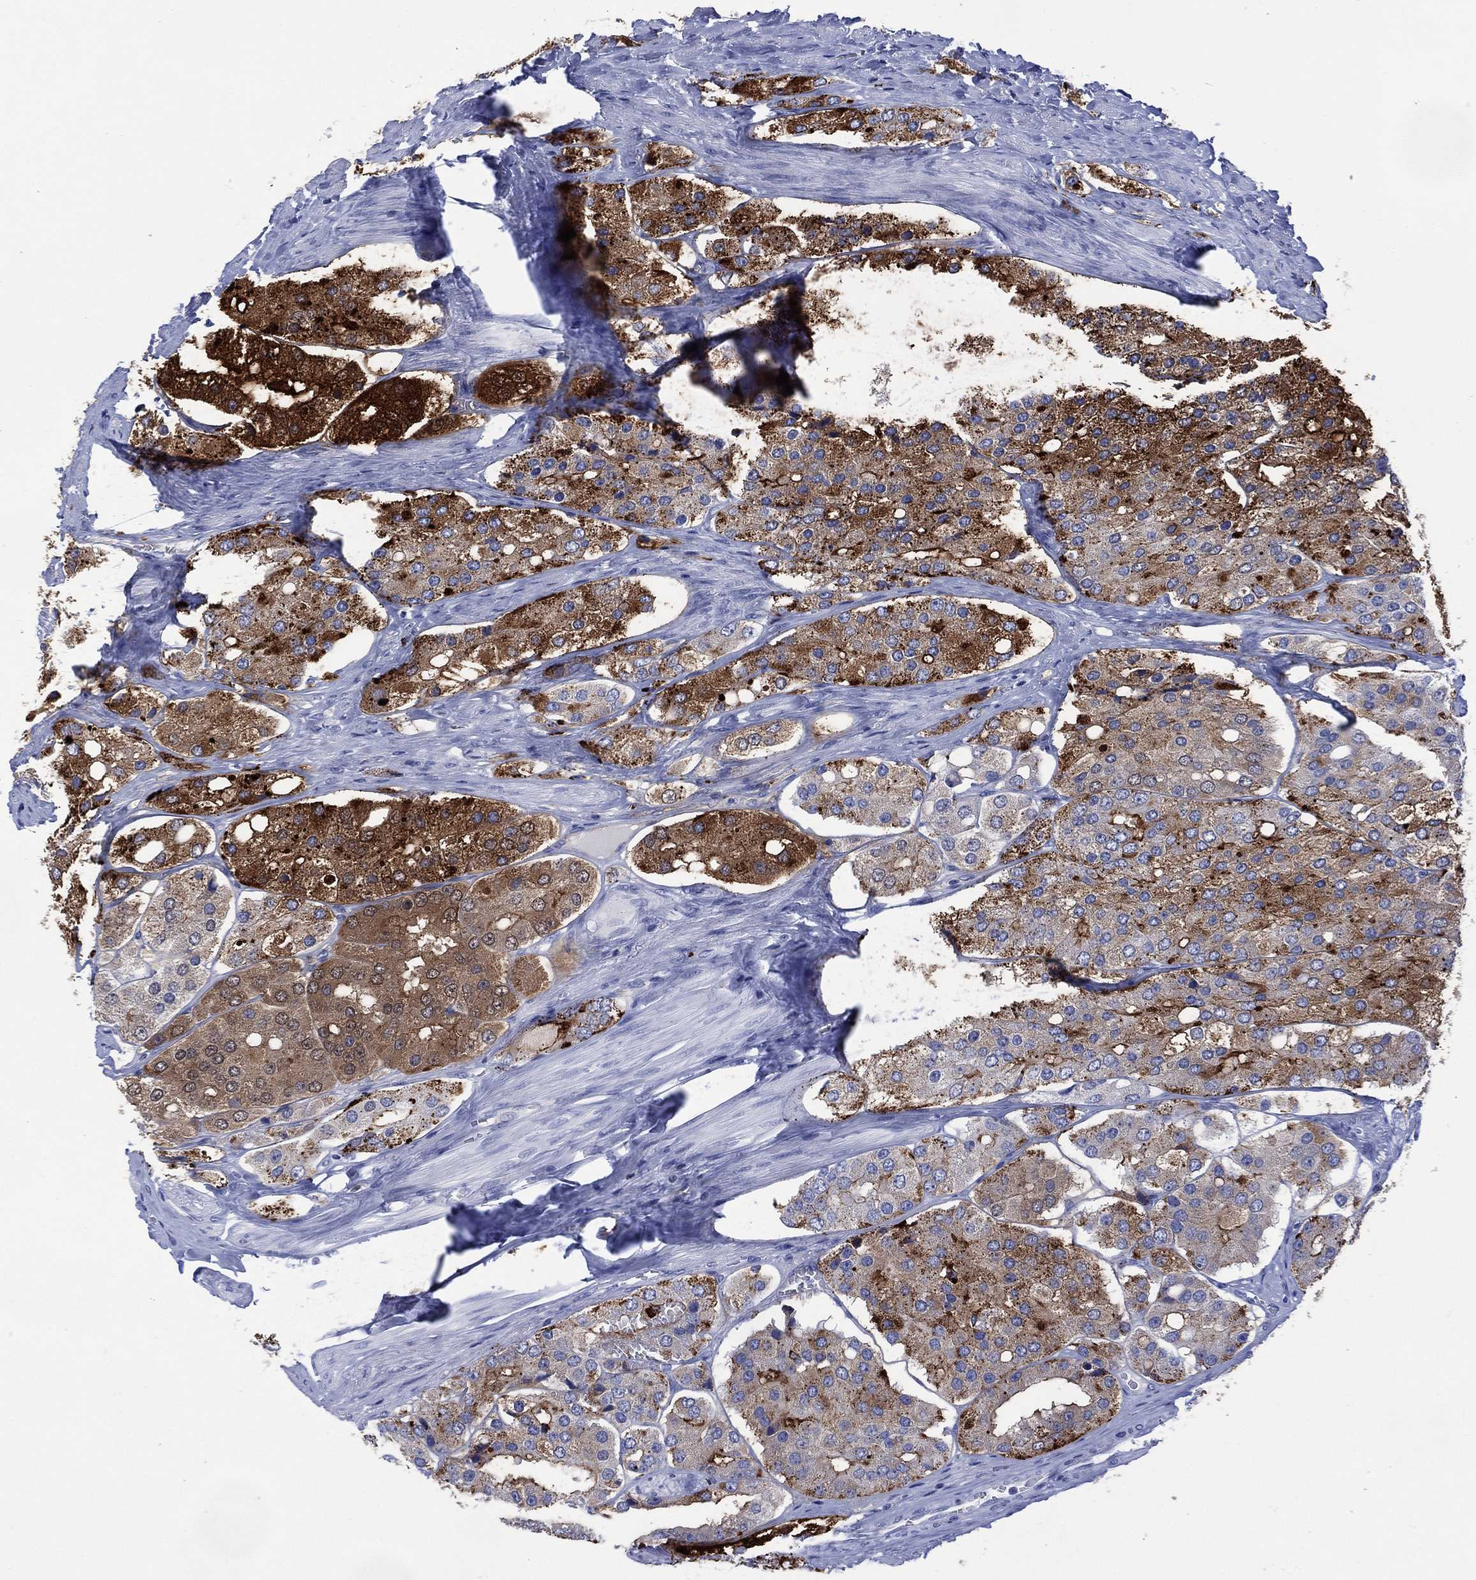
{"staining": {"intensity": "strong", "quantity": "<25%", "location": "cytoplasmic/membranous"}, "tissue": "prostate cancer", "cell_type": "Tumor cells", "image_type": "cancer", "snomed": [{"axis": "morphology", "description": "Adenocarcinoma, Low grade"}, {"axis": "topography", "description": "Prostate"}], "caption": "Prostate cancer (adenocarcinoma (low-grade)) stained with DAB (3,3'-diaminobenzidine) IHC displays medium levels of strong cytoplasmic/membranous positivity in approximately <25% of tumor cells. The protein of interest is stained brown, and the nuclei are stained in blue (DAB (3,3'-diaminobenzidine) IHC with brightfield microscopy, high magnification).", "gene": "DPP4", "patient": {"sex": "male", "age": 69}}